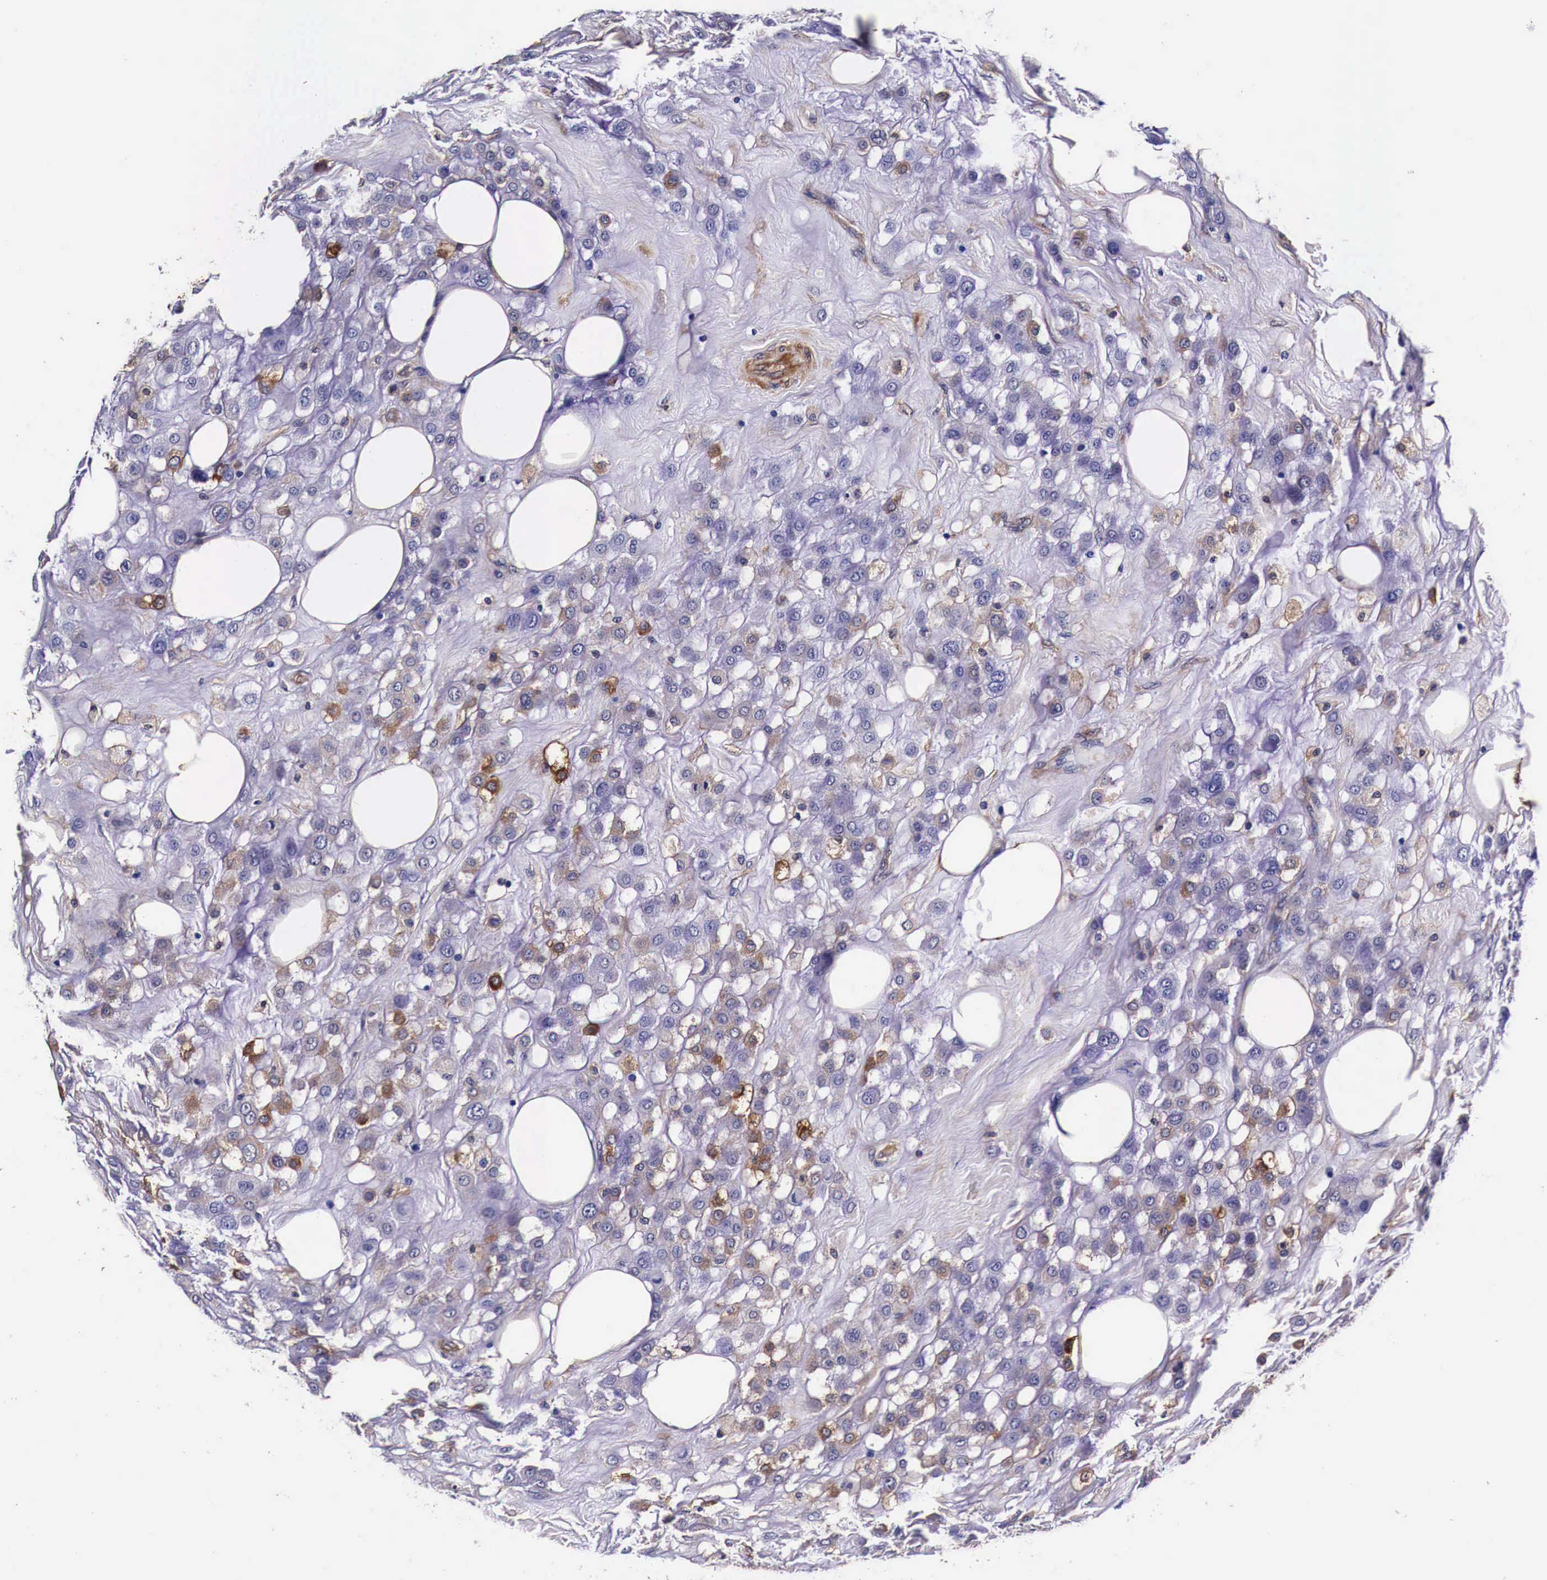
{"staining": {"intensity": "moderate", "quantity": "<25%", "location": "cytoplasmic/membranous"}, "tissue": "breast cancer", "cell_type": "Tumor cells", "image_type": "cancer", "snomed": [{"axis": "morphology", "description": "Lobular carcinoma"}, {"axis": "topography", "description": "Breast"}], "caption": "Immunohistochemistry (IHC) micrograph of neoplastic tissue: breast cancer stained using immunohistochemistry reveals low levels of moderate protein expression localized specifically in the cytoplasmic/membranous of tumor cells, appearing as a cytoplasmic/membranous brown color.", "gene": "HSPB1", "patient": {"sex": "female", "age": 85}}